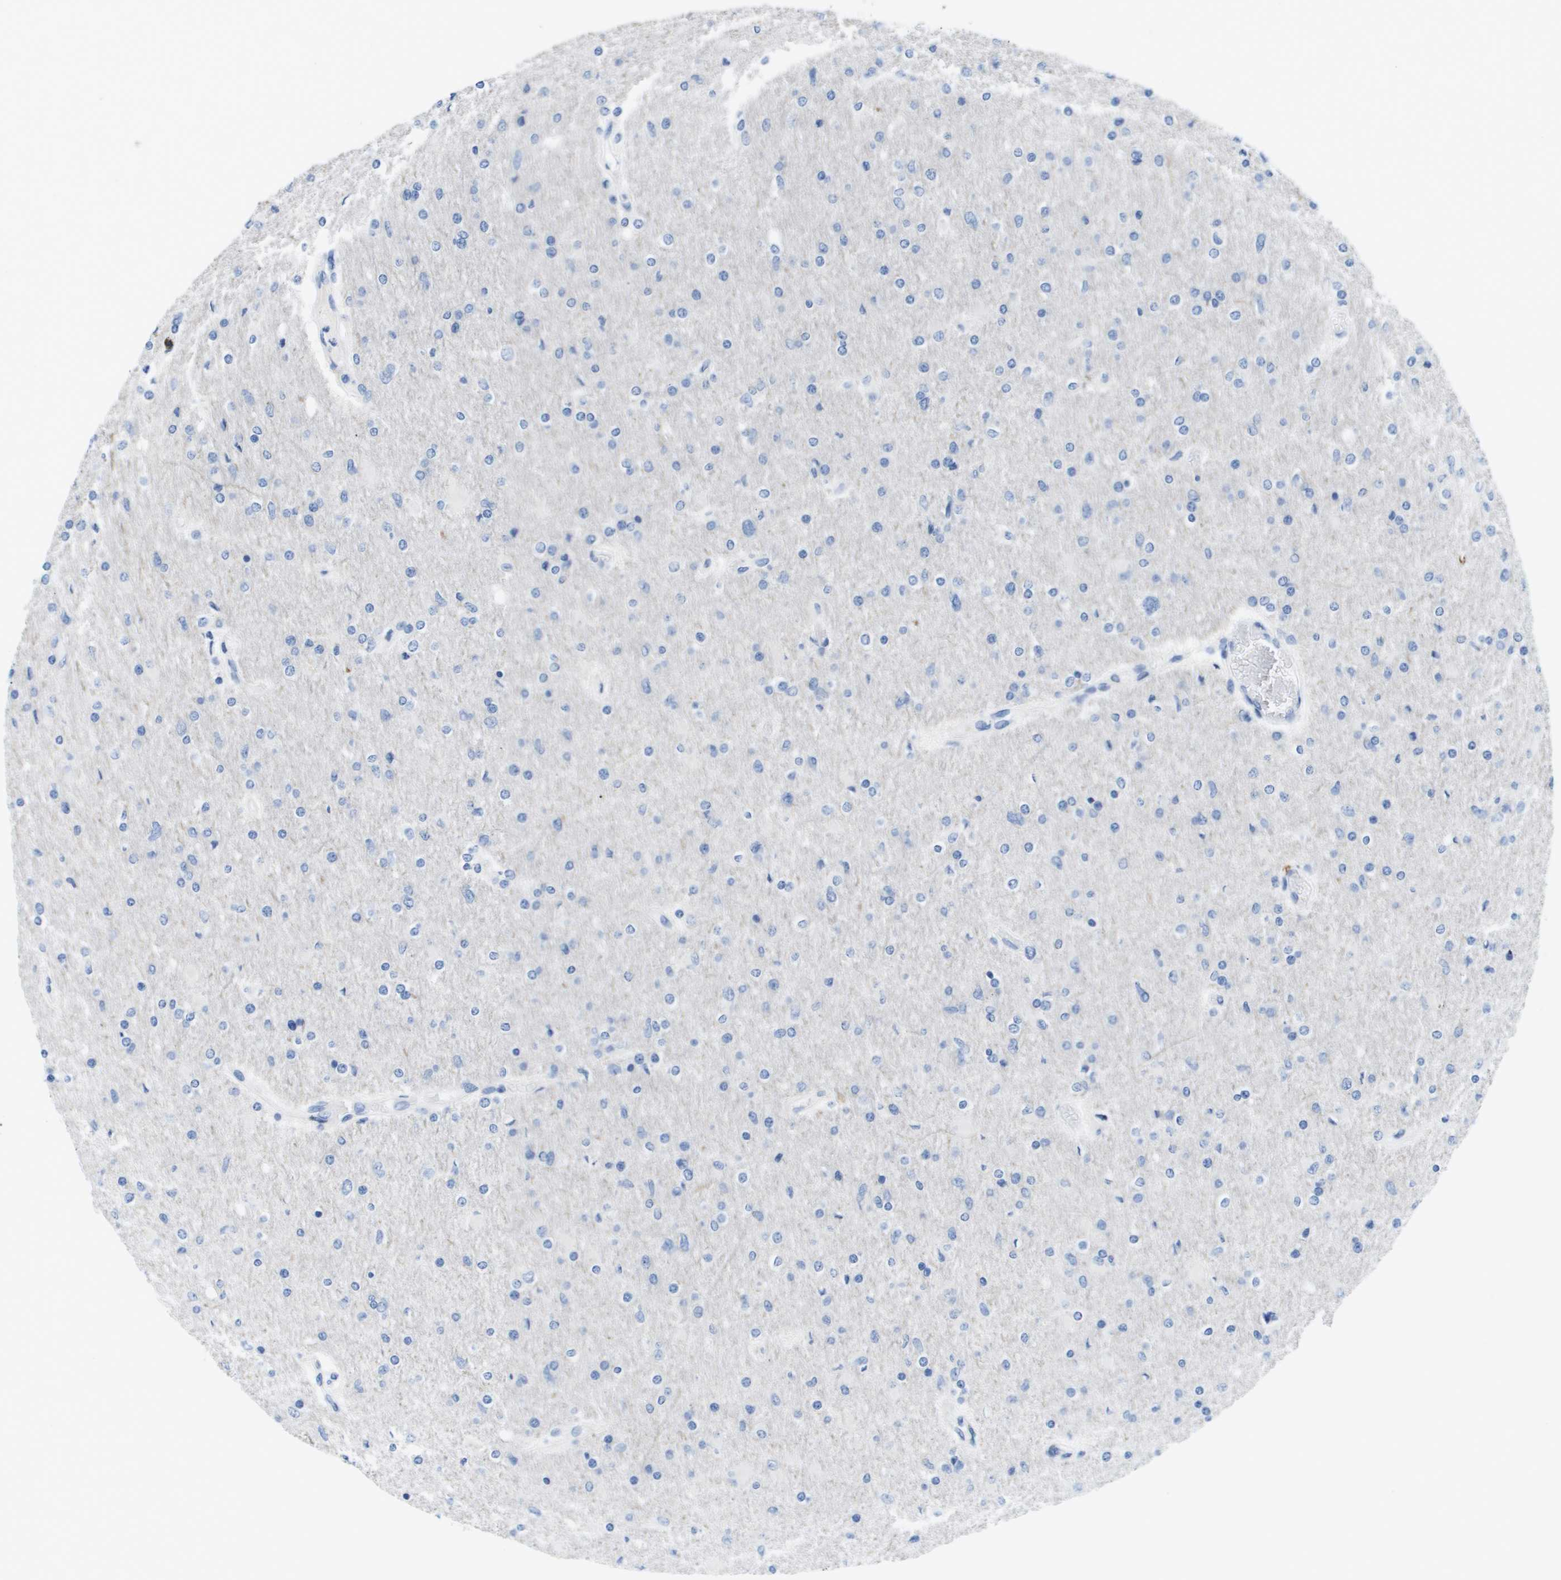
{"staining": {"intensity": "negative", "quantity": "none", "location": "none"}, "tissue": "glioma", "cell_type": "Tumor cells", "image_type": "cancer", "snomed": [{"axis": "morphology", "description": "Glioma, malignant, High grade"}, {"axis": "topography", "description": "Cerebral cortex"}], "caption": "Immunohistochemistry (IHC) photomicrograph of neoplastic tissue: malignant high-grade glioma stained with DAB (3,3'-diaminobenzidine) reveals no significant protein expression in tumor cells. The staining is performed using DAB (3,3'-diaminobenzidine) brown chromogen with nuclei counter-stained in using hematoxylin.", "gene": "MS4A1", "patient": {"sex": "female", "age": 36}}